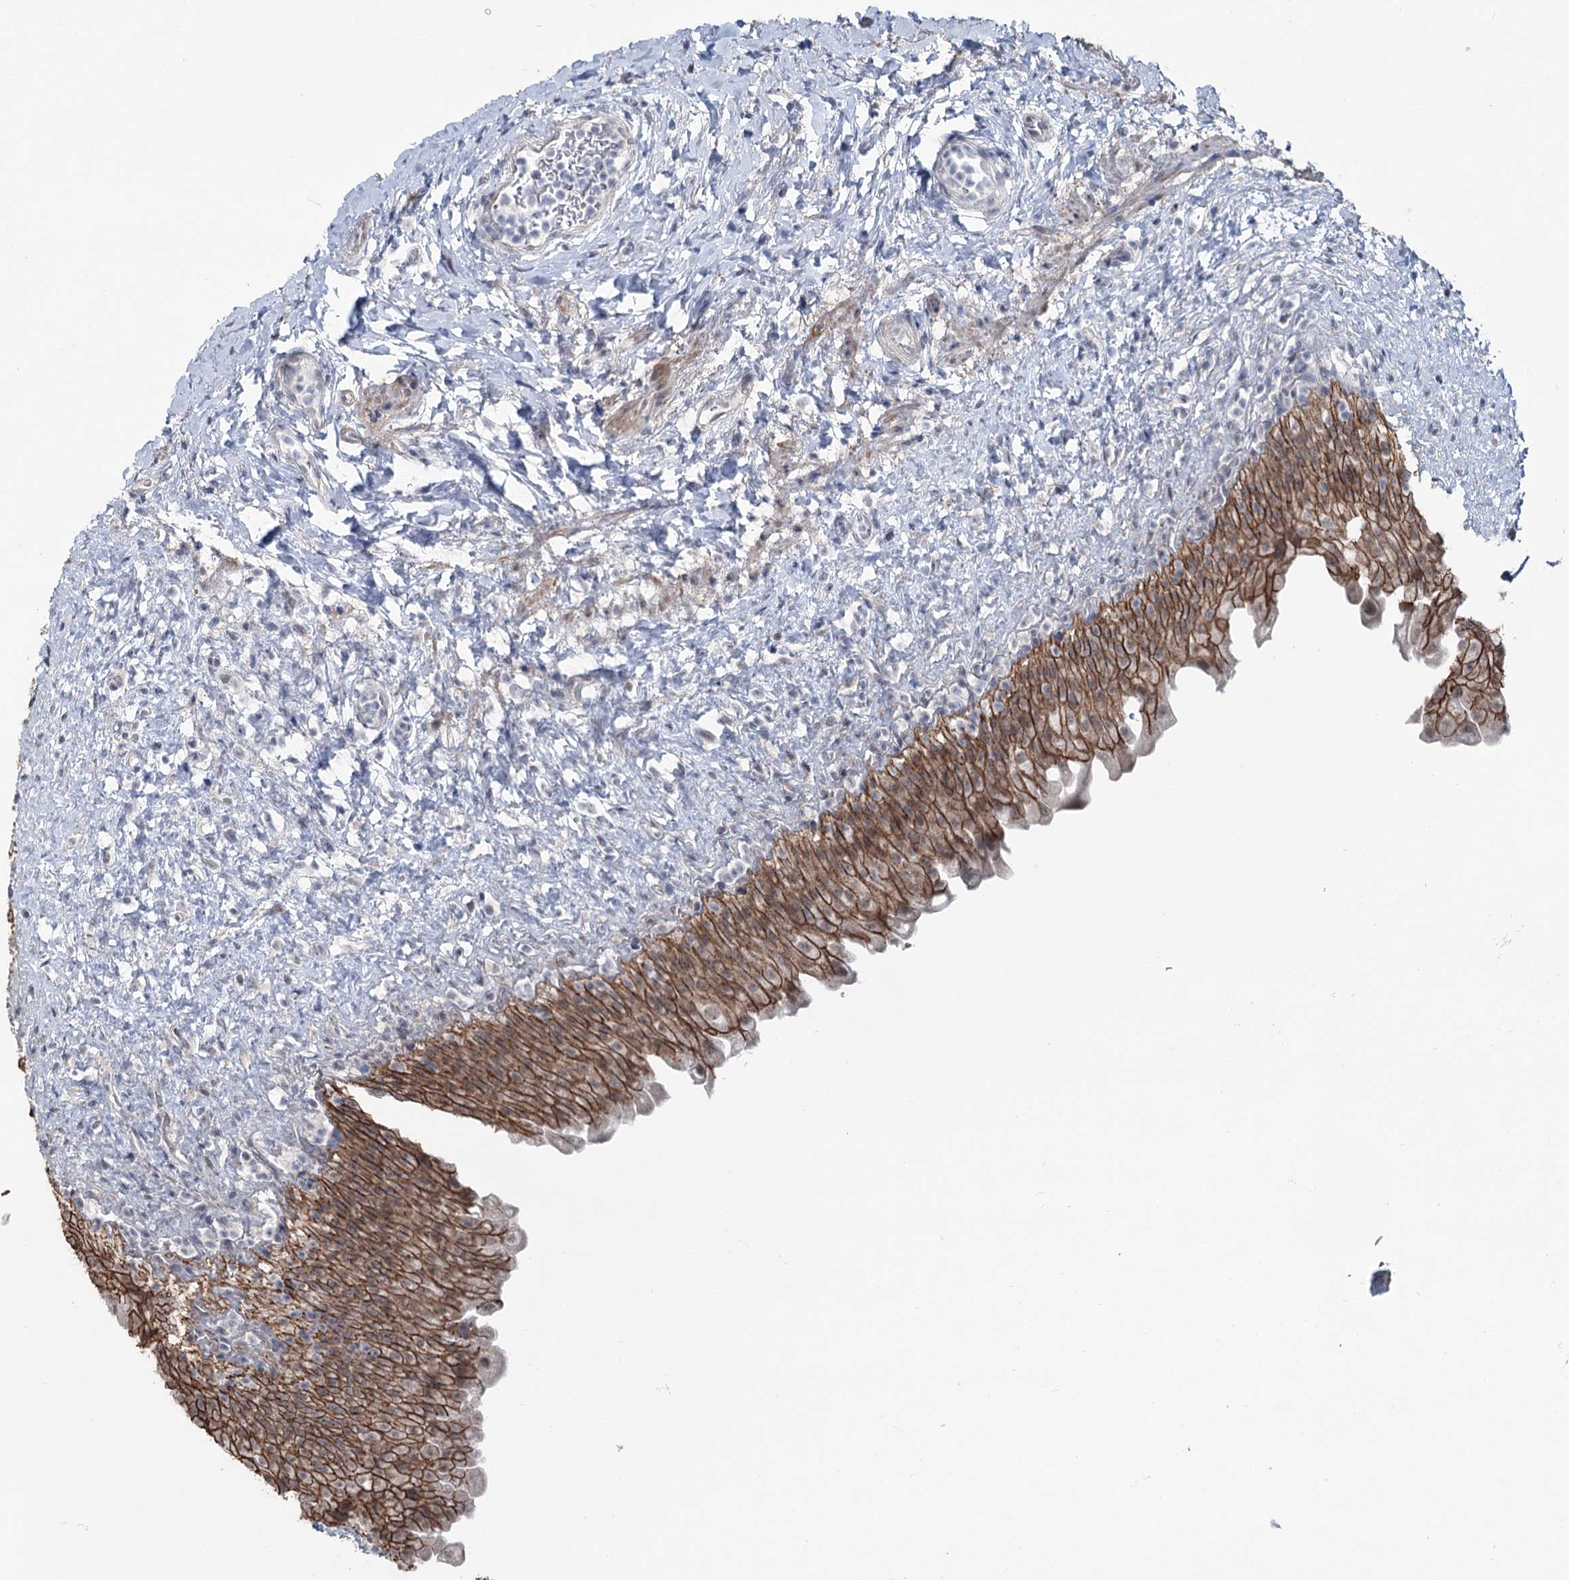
{"staining": {"intensity": "strong", "quantity": ">75%", "location": "cytoplasmic/membranous"}, "tissue": "urinary bladder", "cell_type": "Urothelial cells", "image_type": "normal", "snomed": [{"axis": "morphology", "description": "Normal tissue, NOS"}, {"axis": "topography", "description": "Urinary bladder"}], "caption": "This micrograph displays immunohistochemistry staining of unremarkable human urinary bladder, with high strong cytoplasmic/membranous positivity in approximately >75% of urothelial cells.", "gene": "FAM120B", "patient": {"sex": "female", "age": 27}}